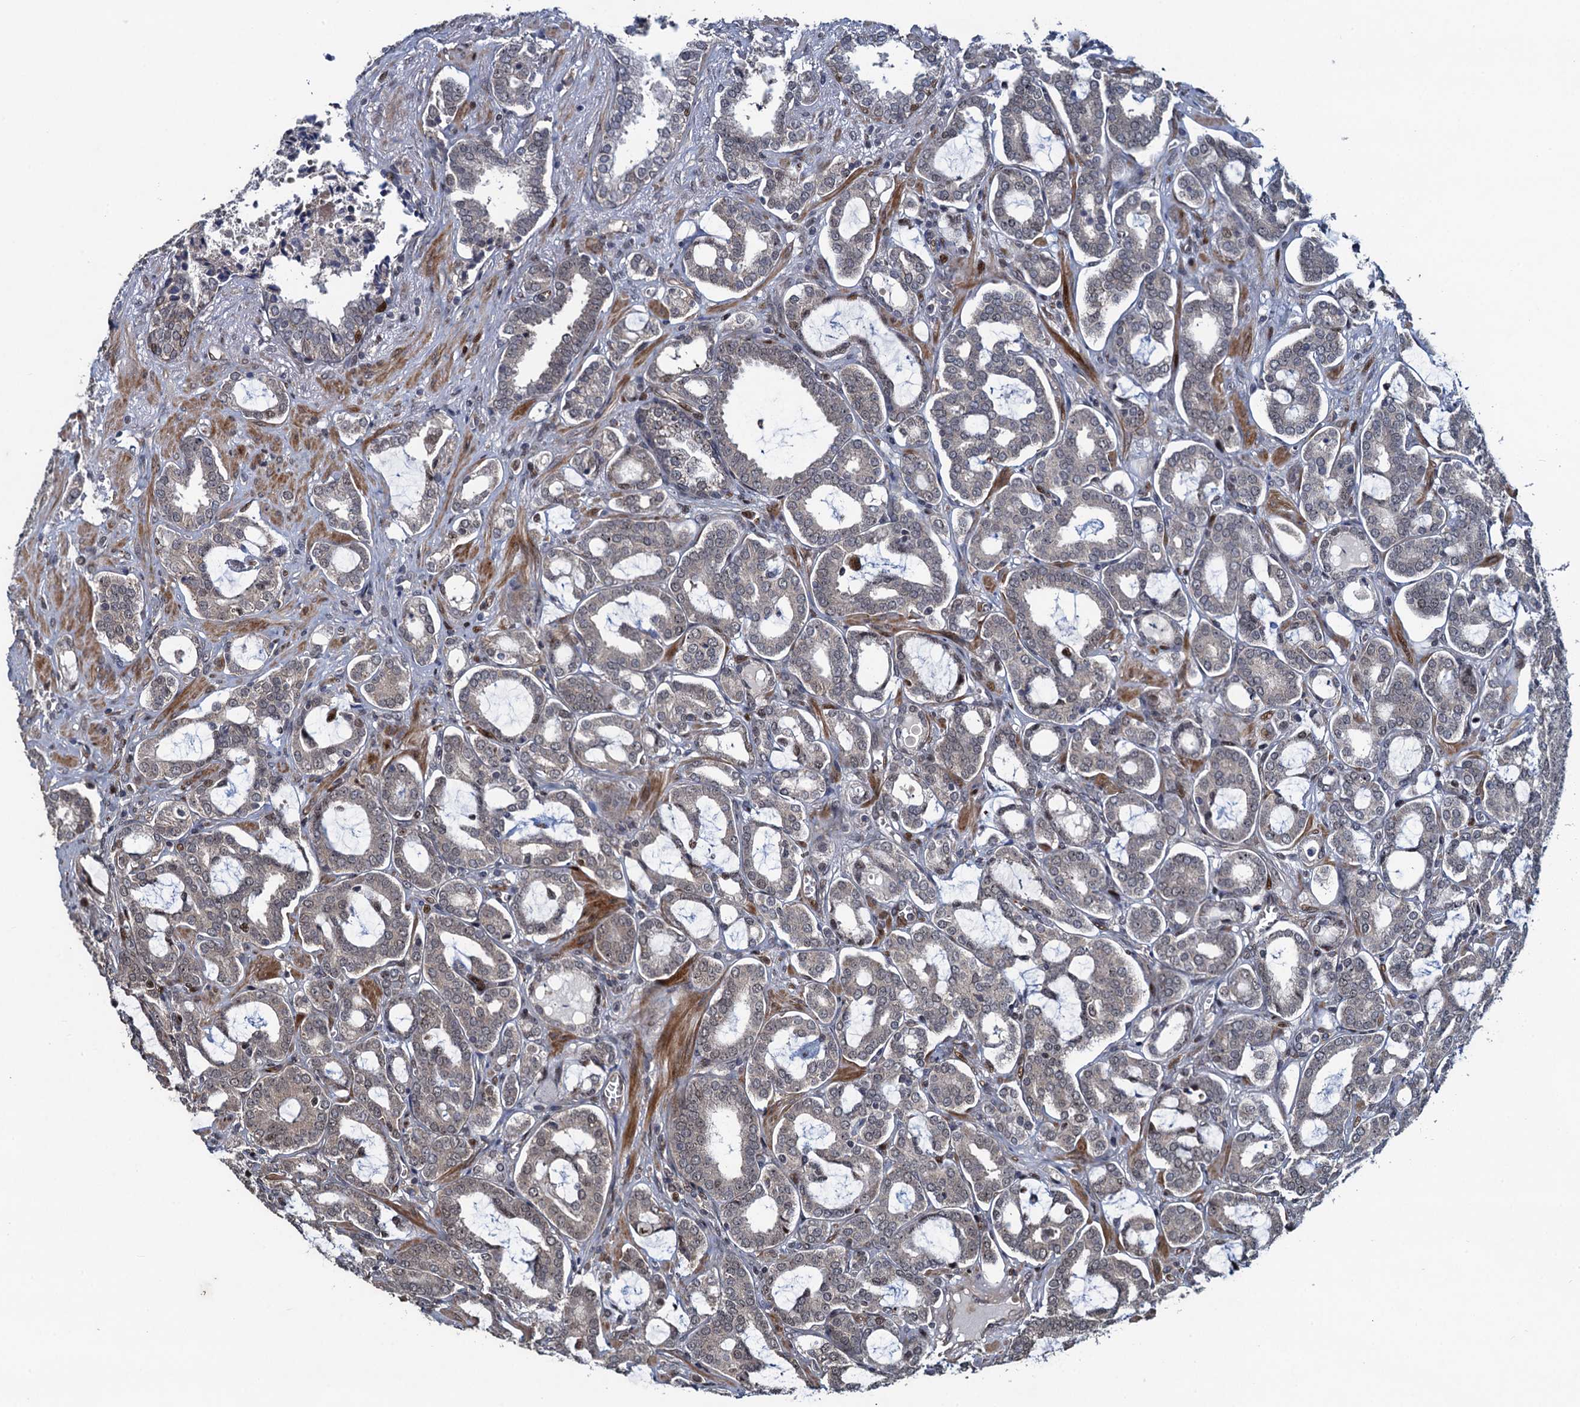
{"staining": {"intensity": "weak", "quantity": "<25%", "location": "cytoplasmic/membranous"}, "tissue": "prostate cancer", "cell_type": "Tumor cells", "image_type": "cancer", "snomed": [{"axis": "morphology", "description": "Adenocarcinoma, High grade"}, {"axis": "topography", "description": "Prostate and seminal vesicle, NOS"}], "caption": "Immunohistochemical staining of prostate high-grade adenocarcinoma displays no significant expression in tumor cells.", "gene": "ATOSA", "patient": {"sex": "male", "age": 67}}